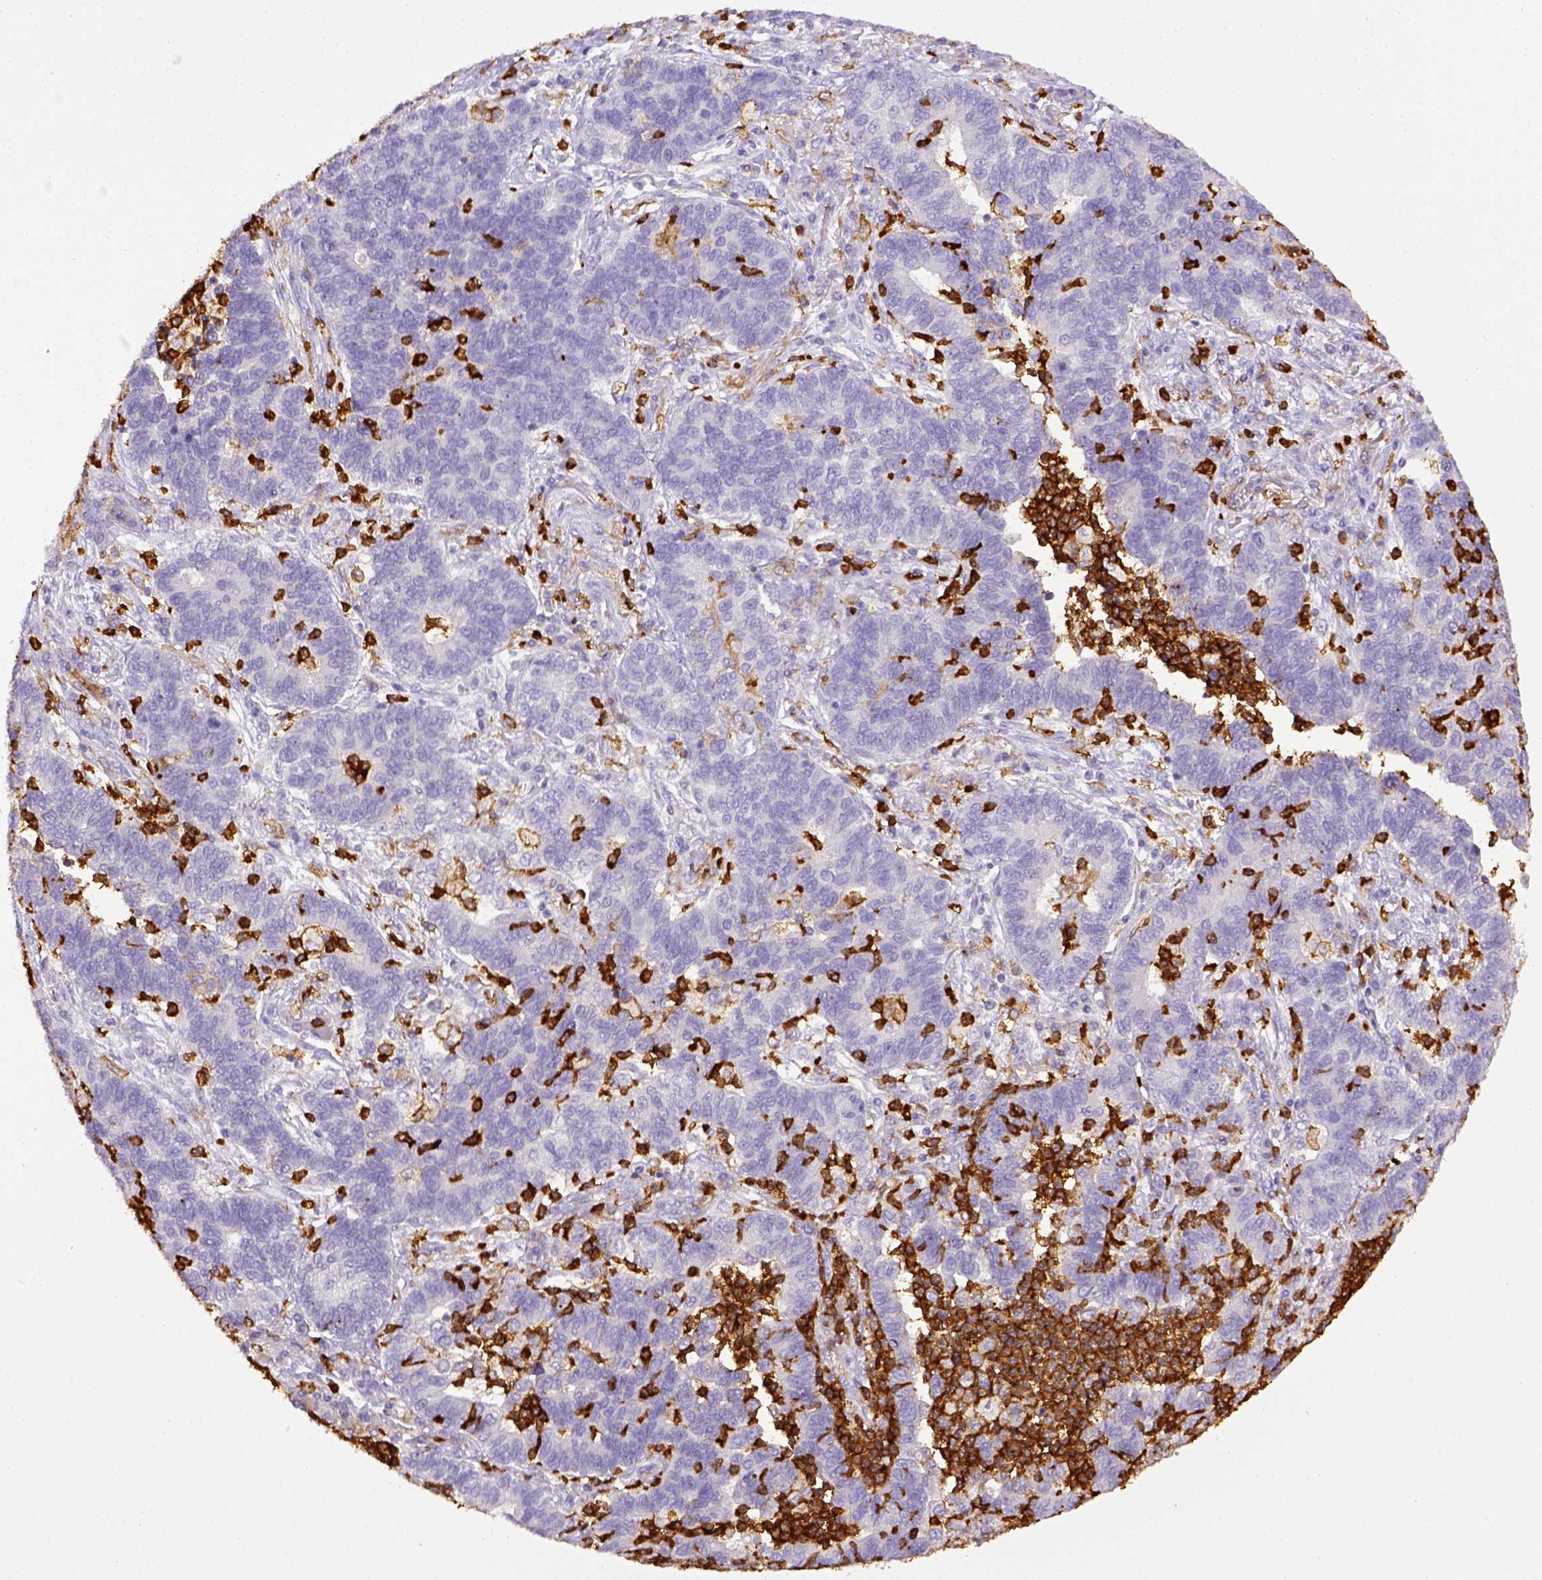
{"staining": {"intensity": "negative", "quantity": "none", "location": "none"}, "tissue": "lung cancer", "cell_type": "Tumor cells", "image_type": "cancer", "snomed": [{"axis": "morphology", "description": "Adenocarcinoma, NOS"}, {"axis": "topography", "description": "Lung"}], "caption": "This is an immunohistochemistry image of lung cancer (adenocarcinoma). There is no positivity in tumor cells.", "gene": "ITGAM", "patient": {"sex": "female", "age": 57}}